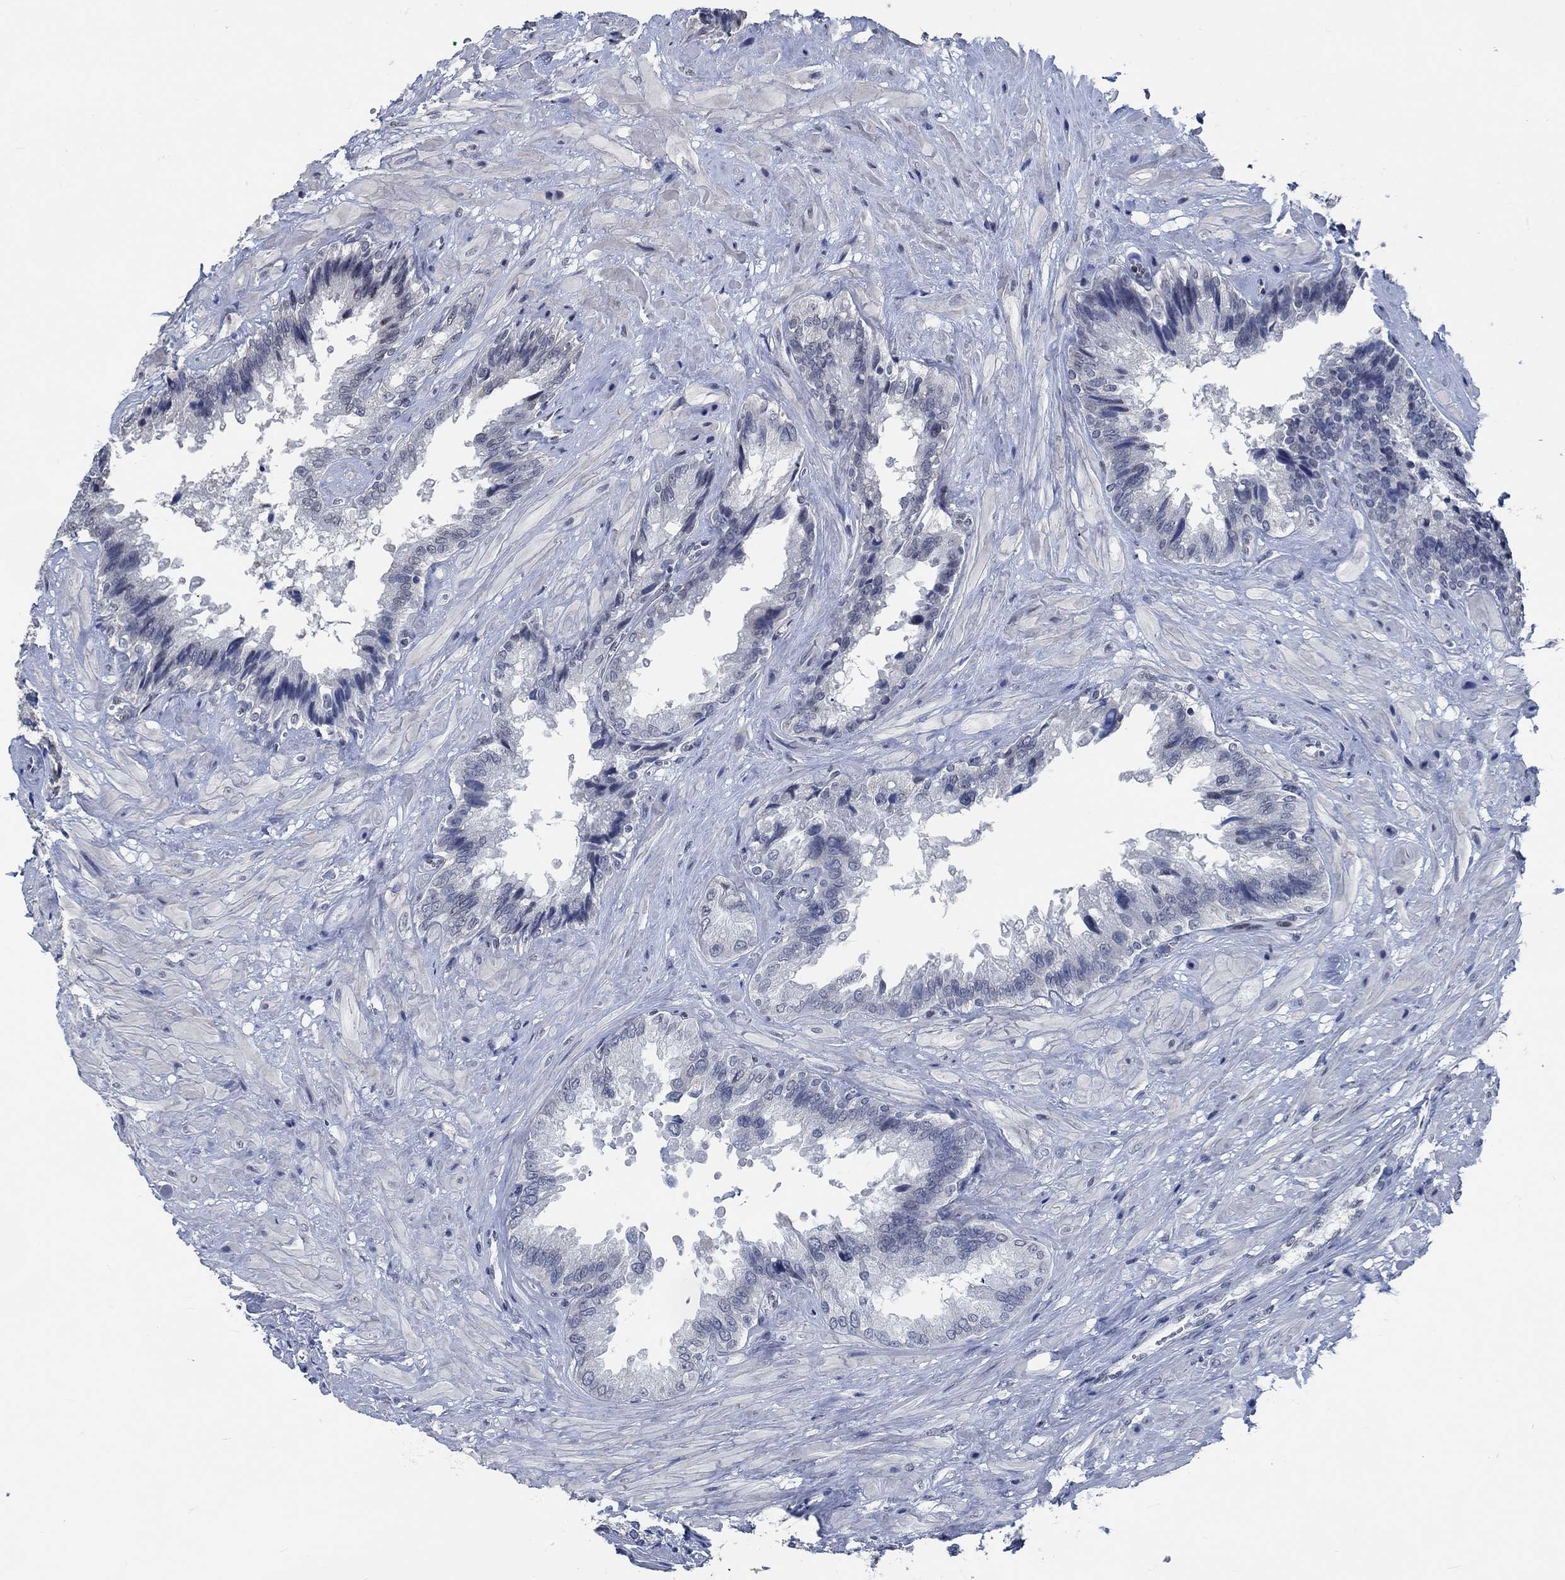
{"staining": {"intensity": "negative", "quantity": "none", "location": "none"}, "tissue": "seminal vesicle", "cell_type": "Glandular cells", "image_type": "normal", "snomed": [{"axis": "morphology", "description": "Normal tissue, NOS"}, {"axis": "topography", "description": "Seminal veicle"}], "caption": "Unremarkable seminal vesicle was stained to show a protein in brown. There is no significant expression in glandular cells.", "gene": "OBSCN", "patient": {"sex": "male", "age": 67}}